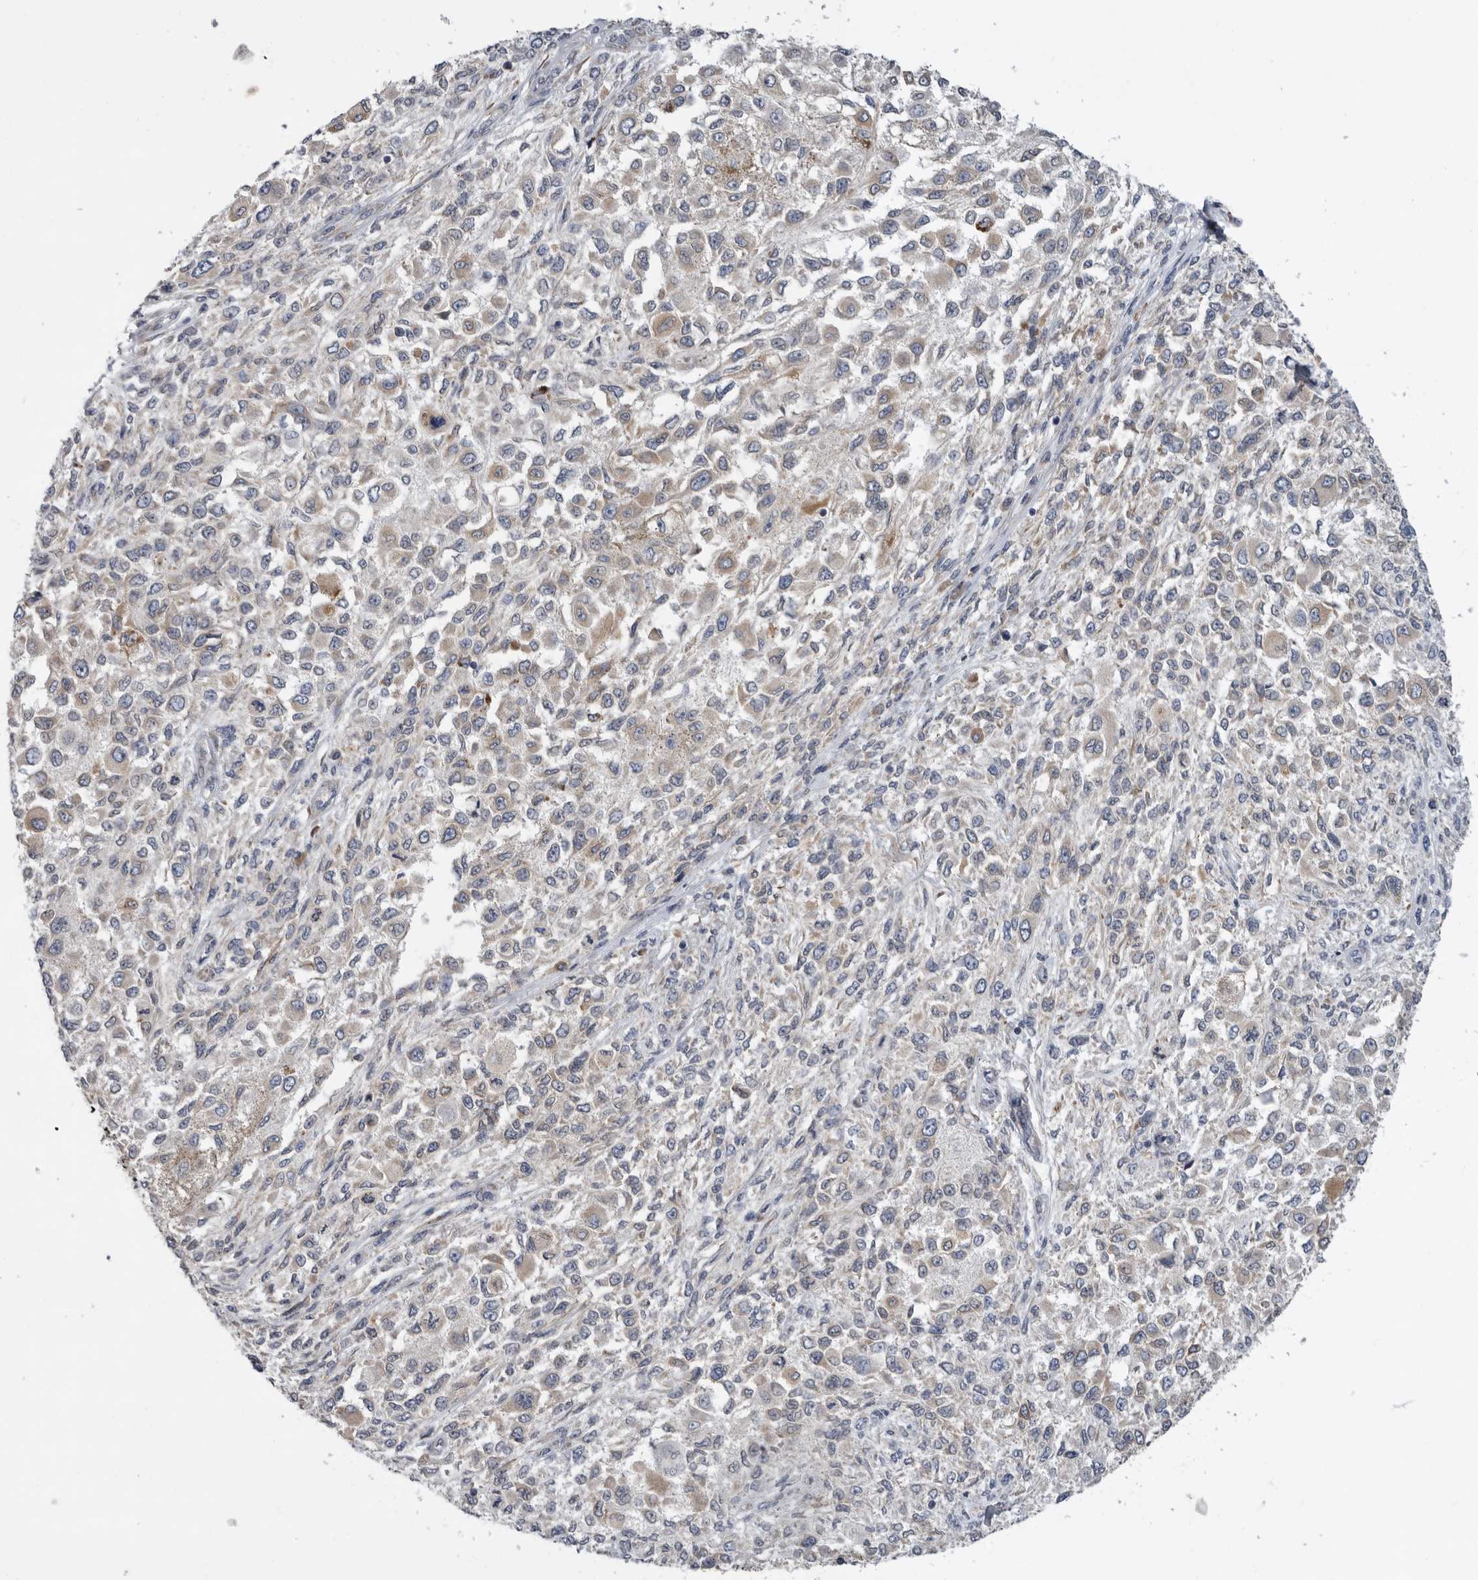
{"staining": {"intensity": "weak", "quantity": "<25%", "location": "cytoplasmic/membranous"}, "tissue": "melanoma", "cell_type": "Tumor cells", "image_type": "cancer", "snomed": [{"axis": "morphology", "description": "Necrosis, NOS"}, {"axis": "morphology", "description": "Malignant melanoma, NOS"}, {"axis": "topography", "description": "Skin"}], "caption": "Human malignant melanoma stained for a protein using immunohistochemistry shows no expression in tumor cells.", "gene": "GANAB", "patient": {"sex": "female", "age": 87}}